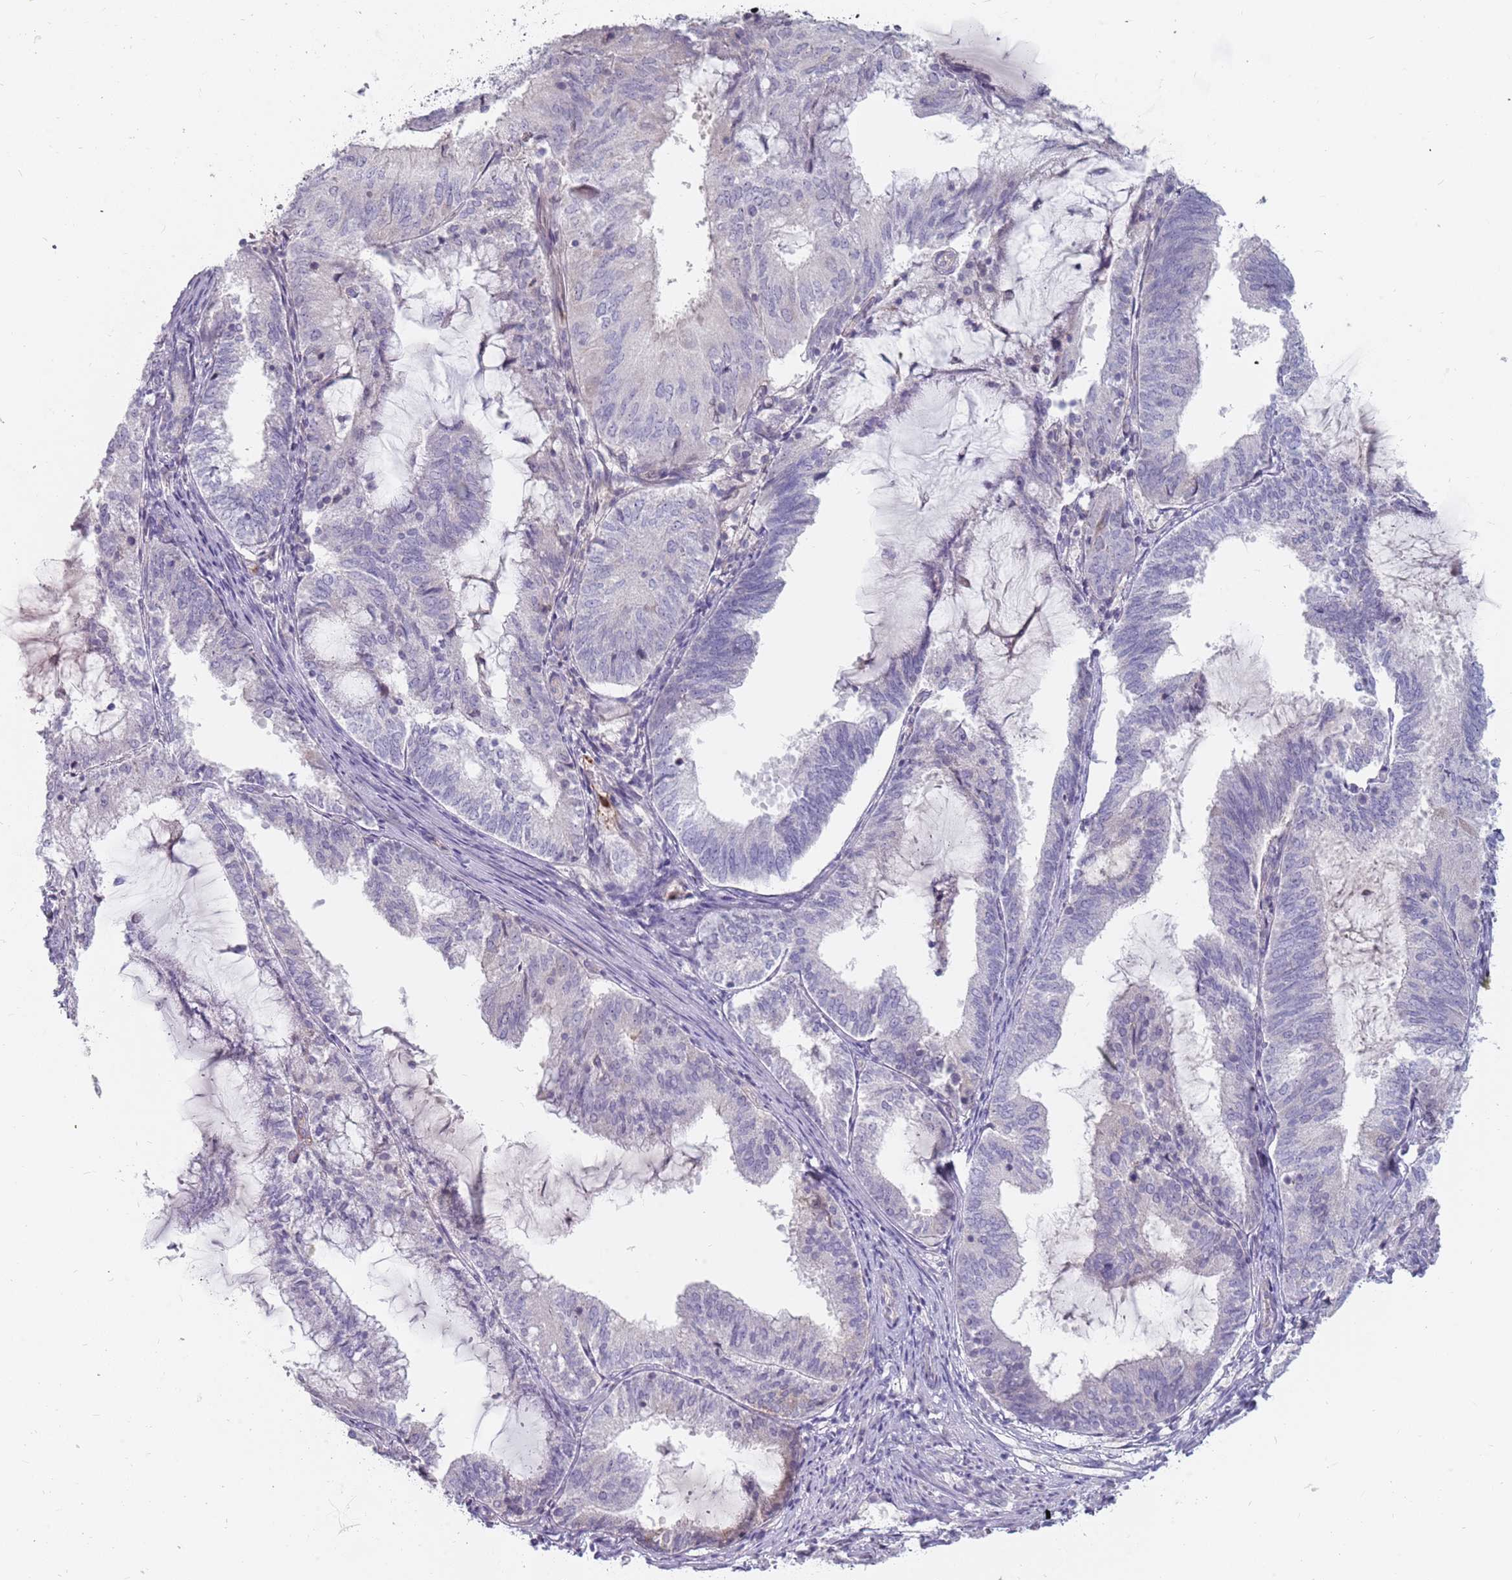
{"staining": {"intensity": "negative", "quantity": "none", "location": "none"}, "tissue": "endometrial cancer", "cell_type": "Tumor cells", "image_type": "cancer", "snomed": [{"axis": "morphology", "description": "Adenocarcinoma, NOS"}, {"axis": "topography", "description": "Endometrium"}], "caption": "Endometrial adenocarcinoma was stained to show a protein in brown. There is no significant staining in tumor cells.", "gene": "DDX4", "patient": {"sex": "female", "age": 81}}